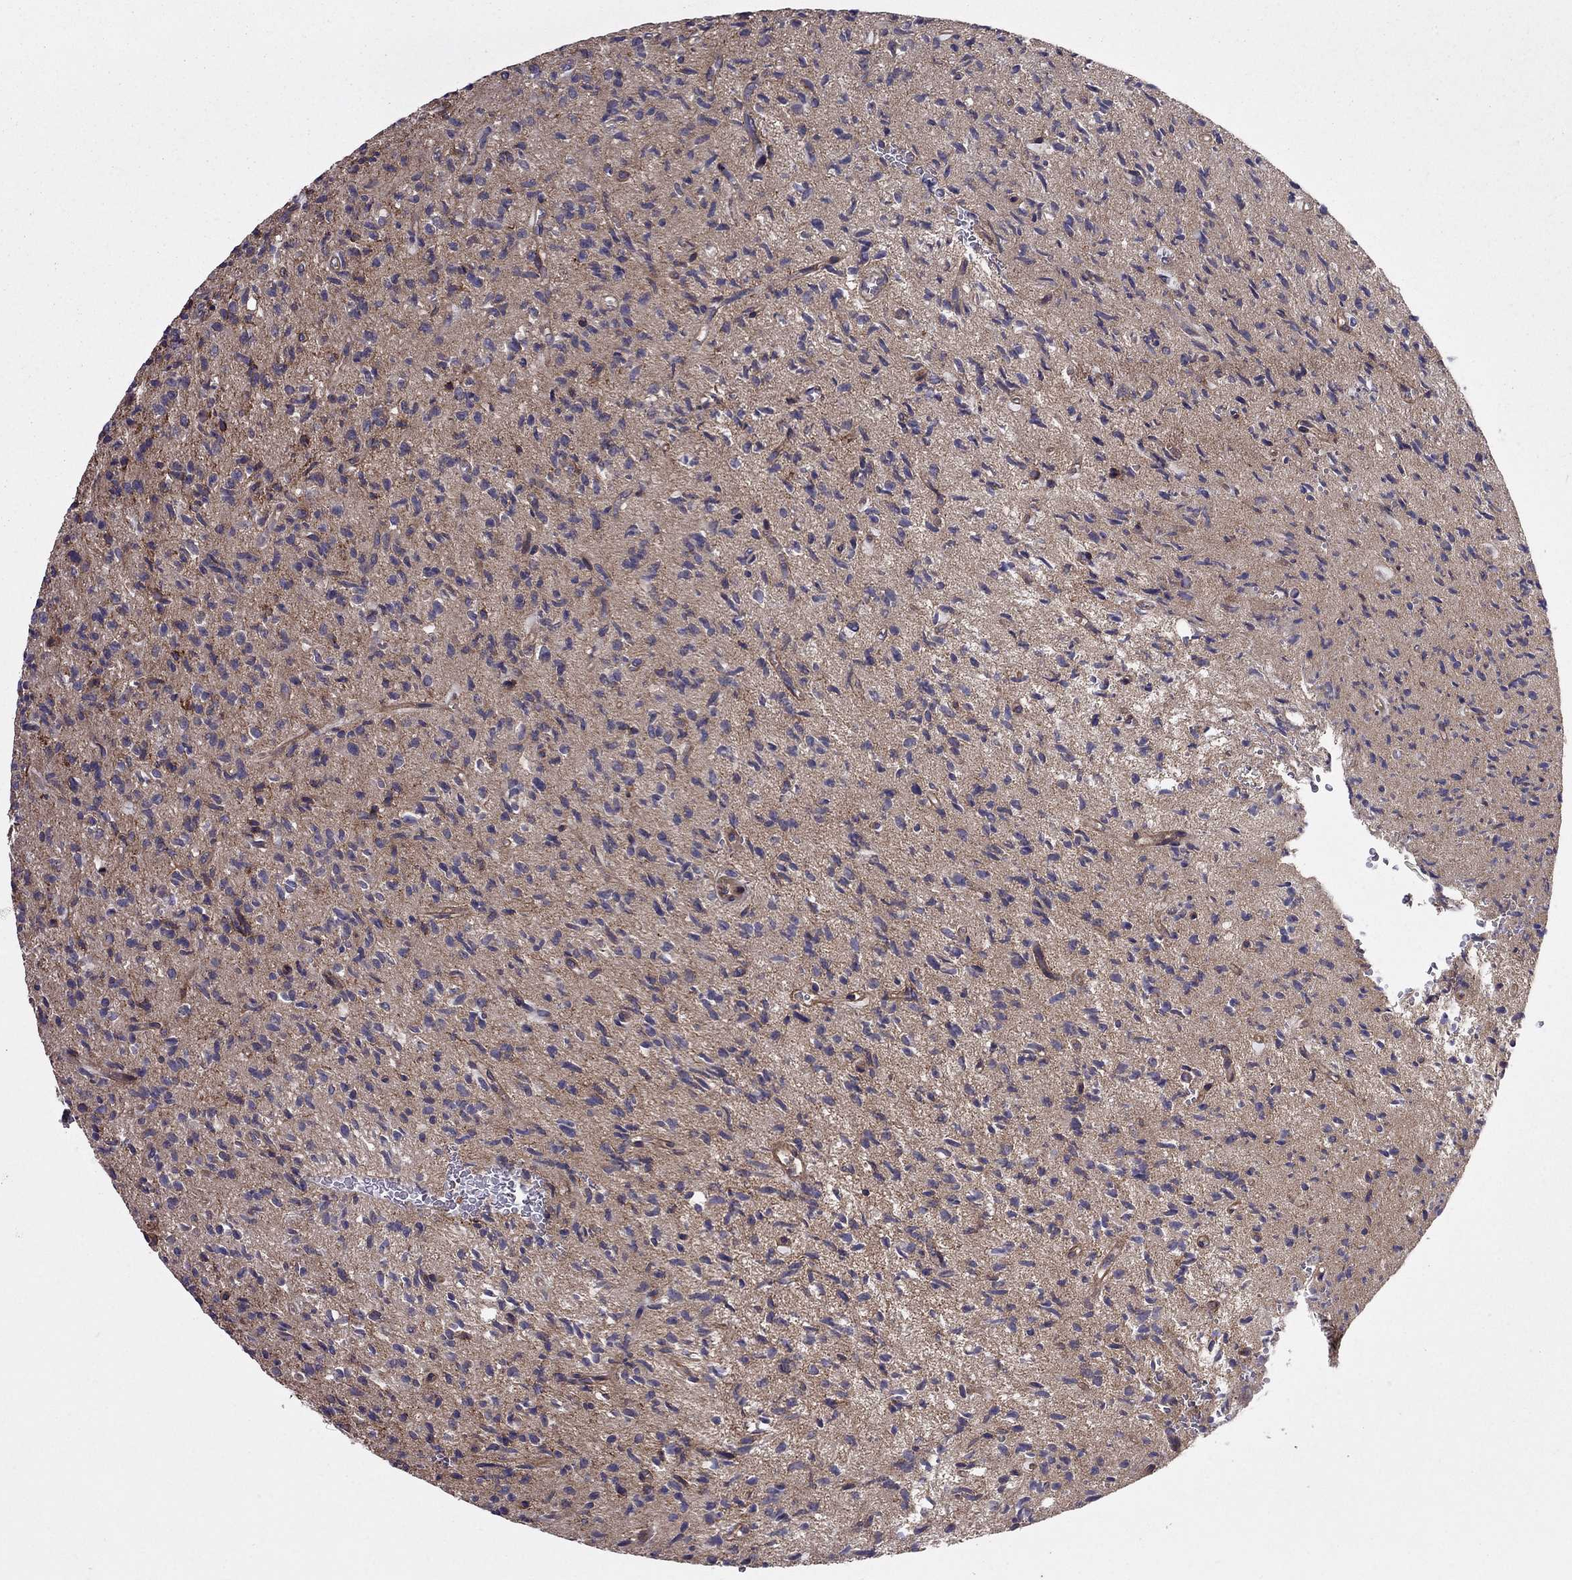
{"staining": {"intensity": "negative", "quantity": "none", "location": "none"}, "tissue": "glioma", "cell_type": "Tumor cells", "image_type": "cancer", "snomed": [{"axis": "morphology", "description": "Glioma, malignant, High grade"}, {"axis": "topography", "description": "Brain"}], "caption": "Human malignant glioma (high-grade) stained for a protein using immunohistochemistry (IHC) exhibits no staining in tumor cells.", "gene": "ITGB1", "patient": {"sex": "male", "age": 64}}